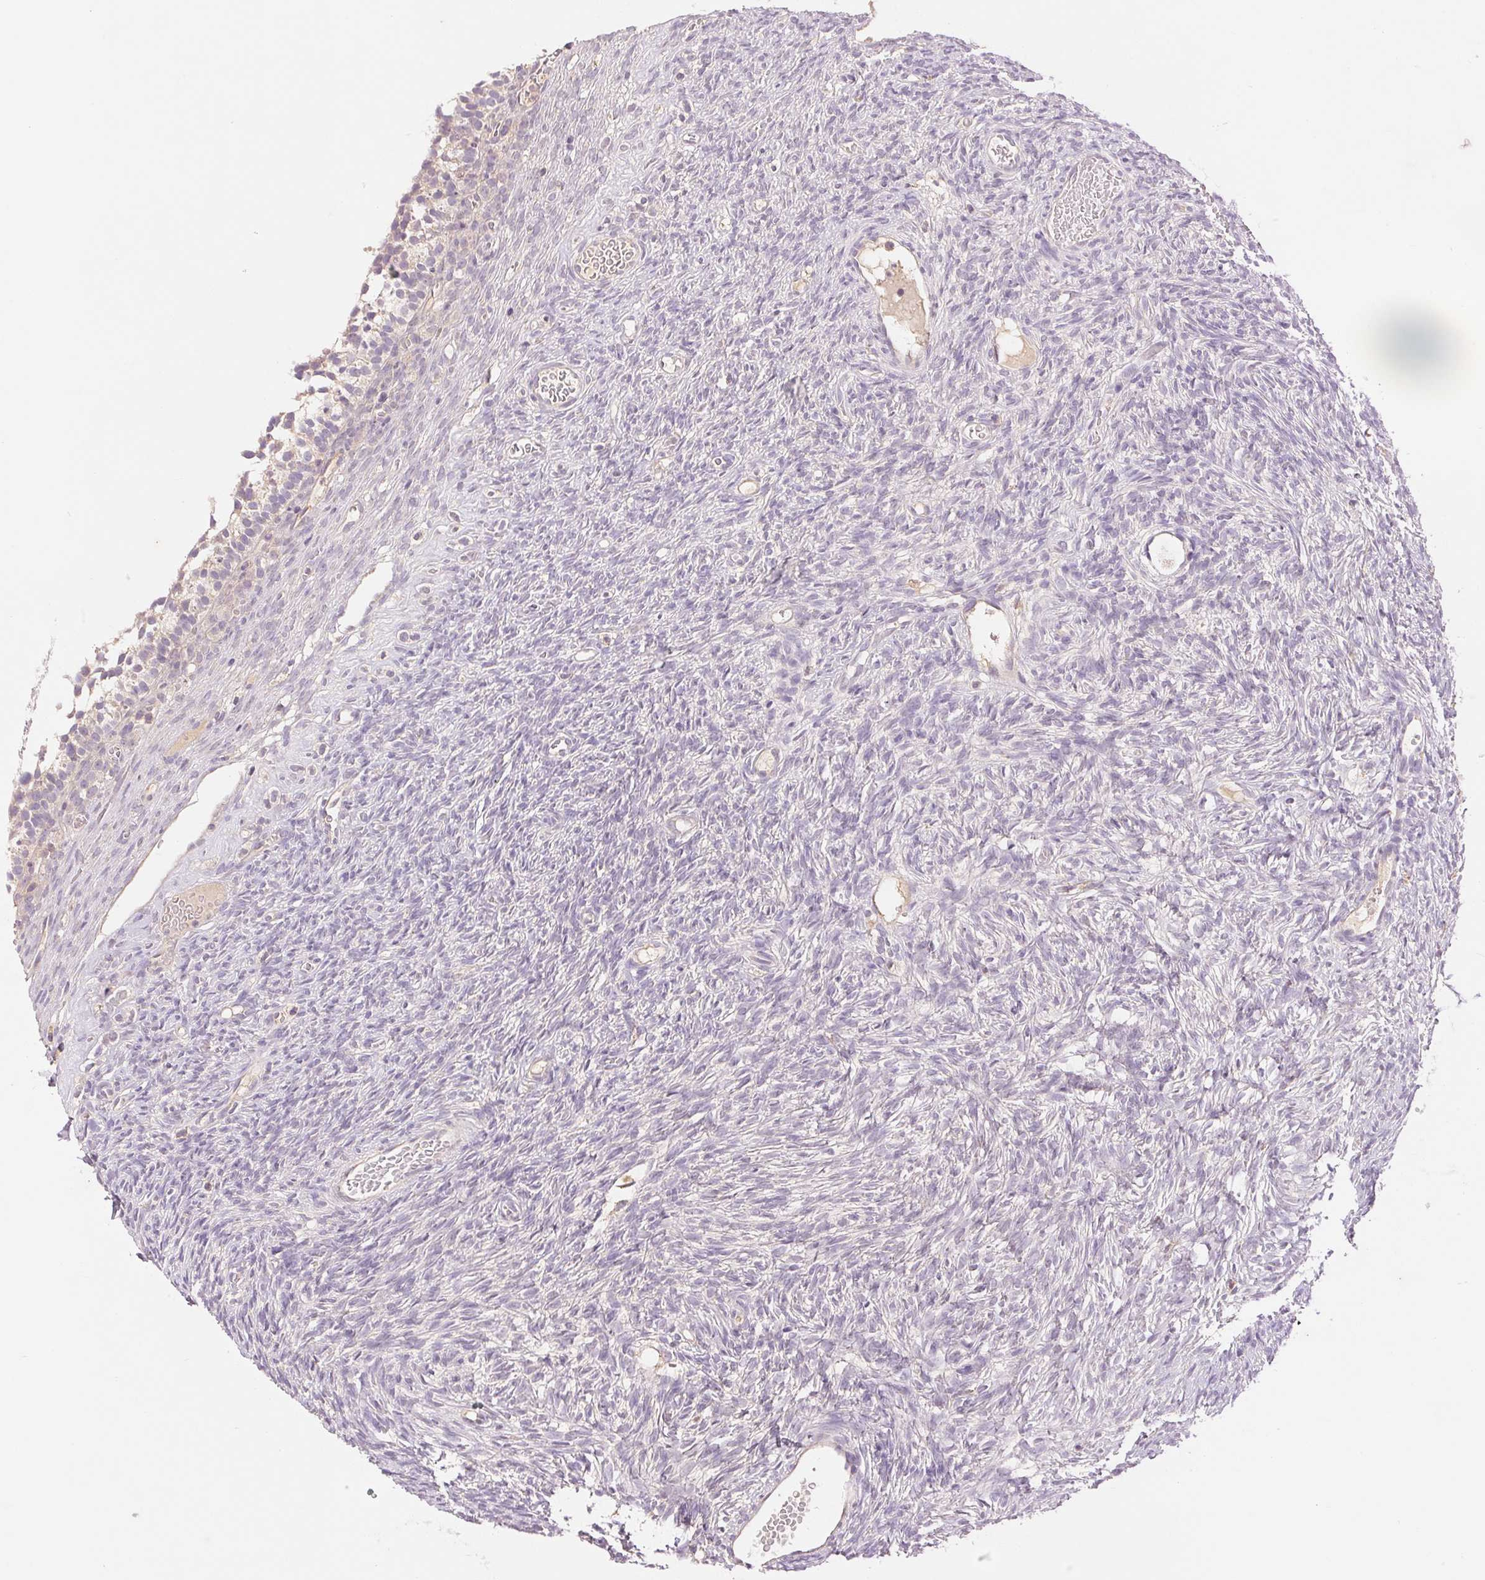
{"staining": {"intensity": "negative", "quantity": "none", "location": "none"}, "tissue": "ovary", "cell_type": "Follicle cells", "image_type": "normal", "snomed": [{"axis": "morphology", "description": "Normal tissue, NOS"}, {"axis": "topography", "description": "Ovary"}], "caption": "An IHC histopathology image of normal ovary is shown. There is no staining in follicle cells of ovary. (DAB (3,3'-diaminobenzidine) immunohistochemistry with hematoxylin counter stain).", "gene": "FXYD4", "patient": {"sex": "female", "age": 34}}